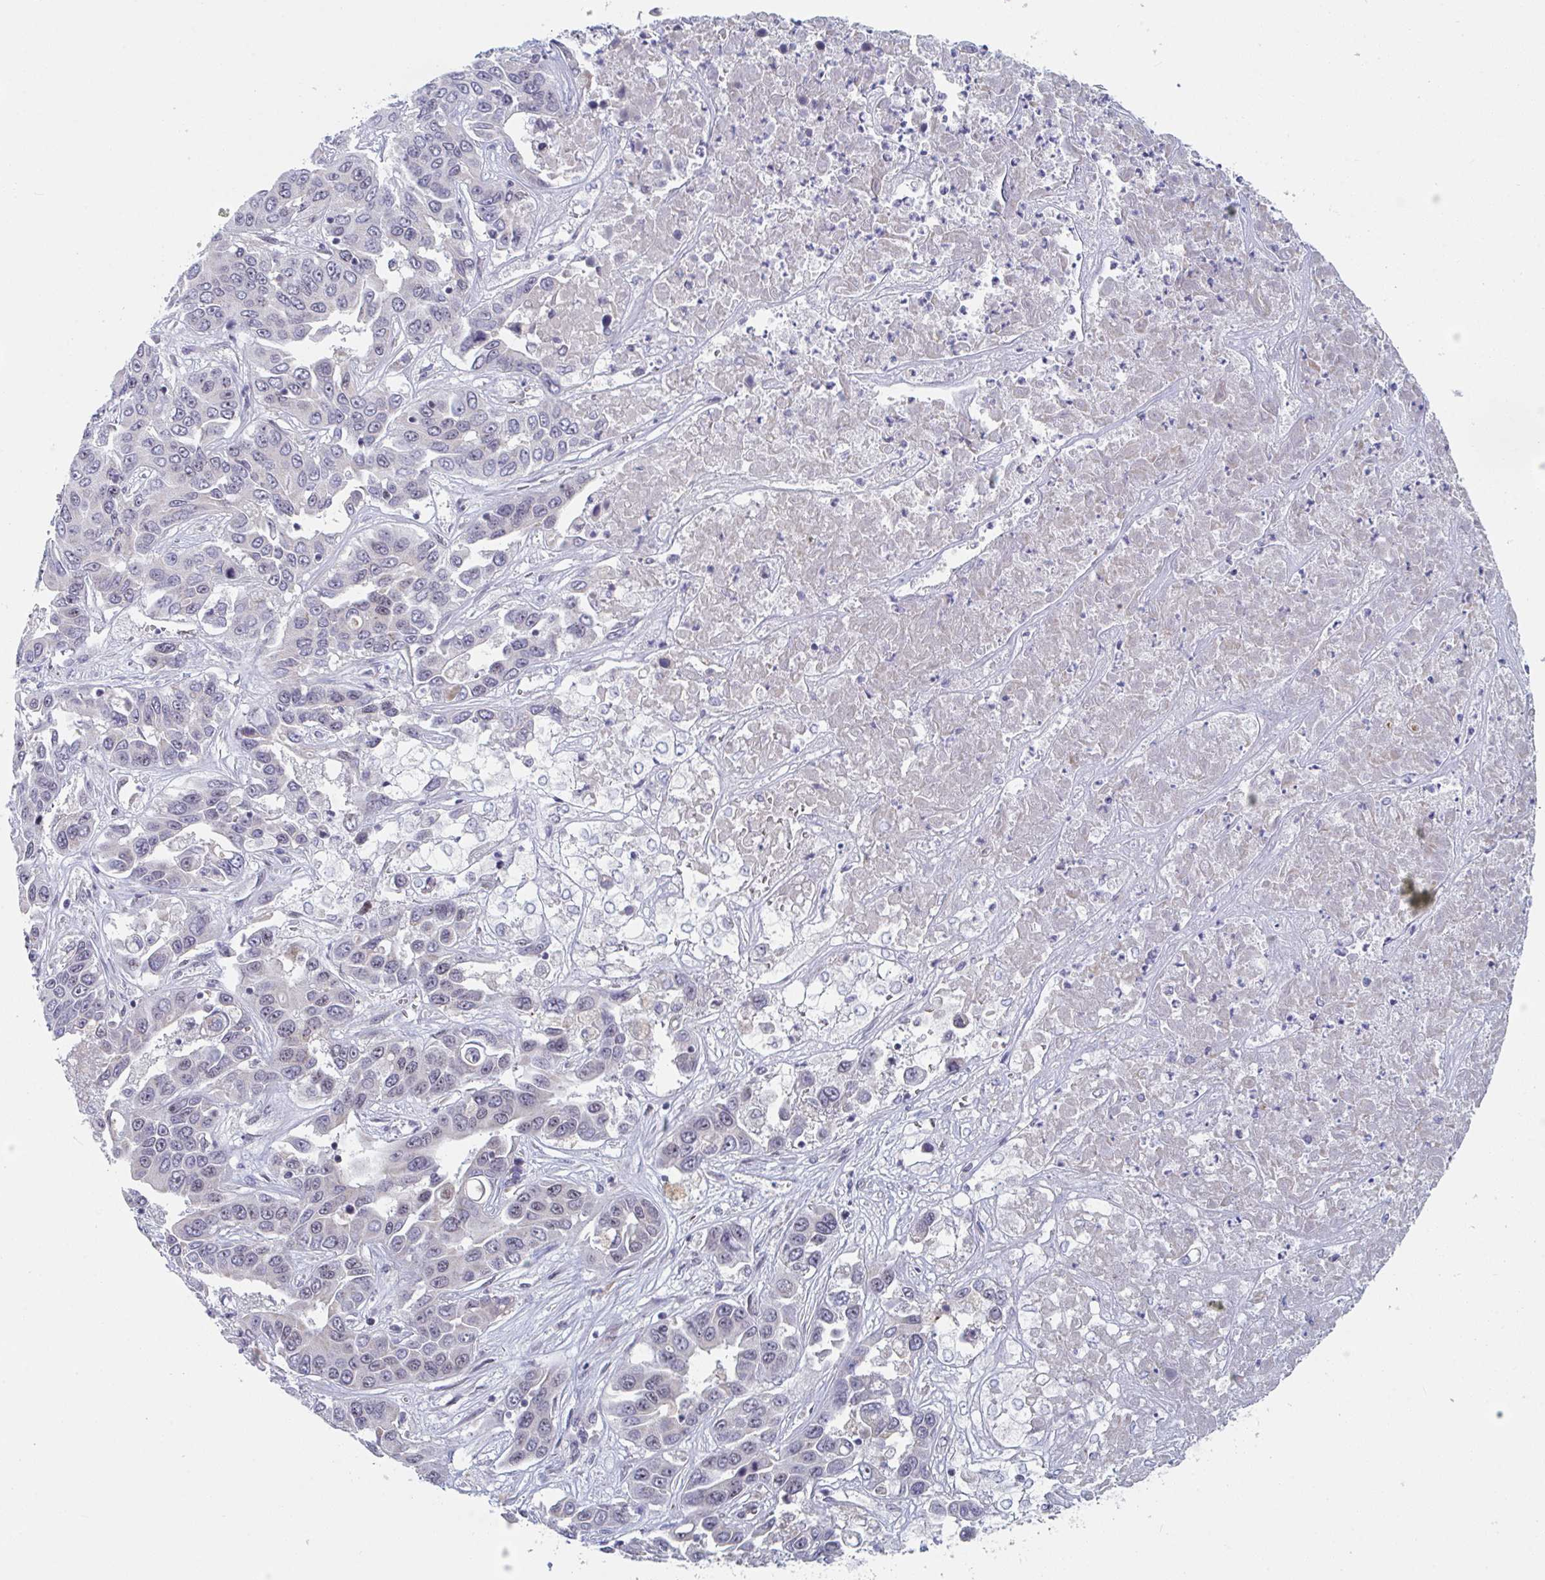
{"staining": {"intensity": "negative", "quantity": "none", "location": "none"}, "tissue": "liver cancer", "cell_type": "Tumor cells", "image_type": "cancer", "snomed": [{"axis": "morphology", "description": "Cholangiocarcinoma"}, {"axis": "topography", "description": "Liver"}], "caption": "IHC photomicrograph of neoplastic tissue: liver cancer (cholangiocarcinoma) stained with DAB (3,3'-diaminobenzidine) displays no significant protein staining in tumor cells.", "gene": "CENPT", "patient": {"sex": "female", "age": 52}}